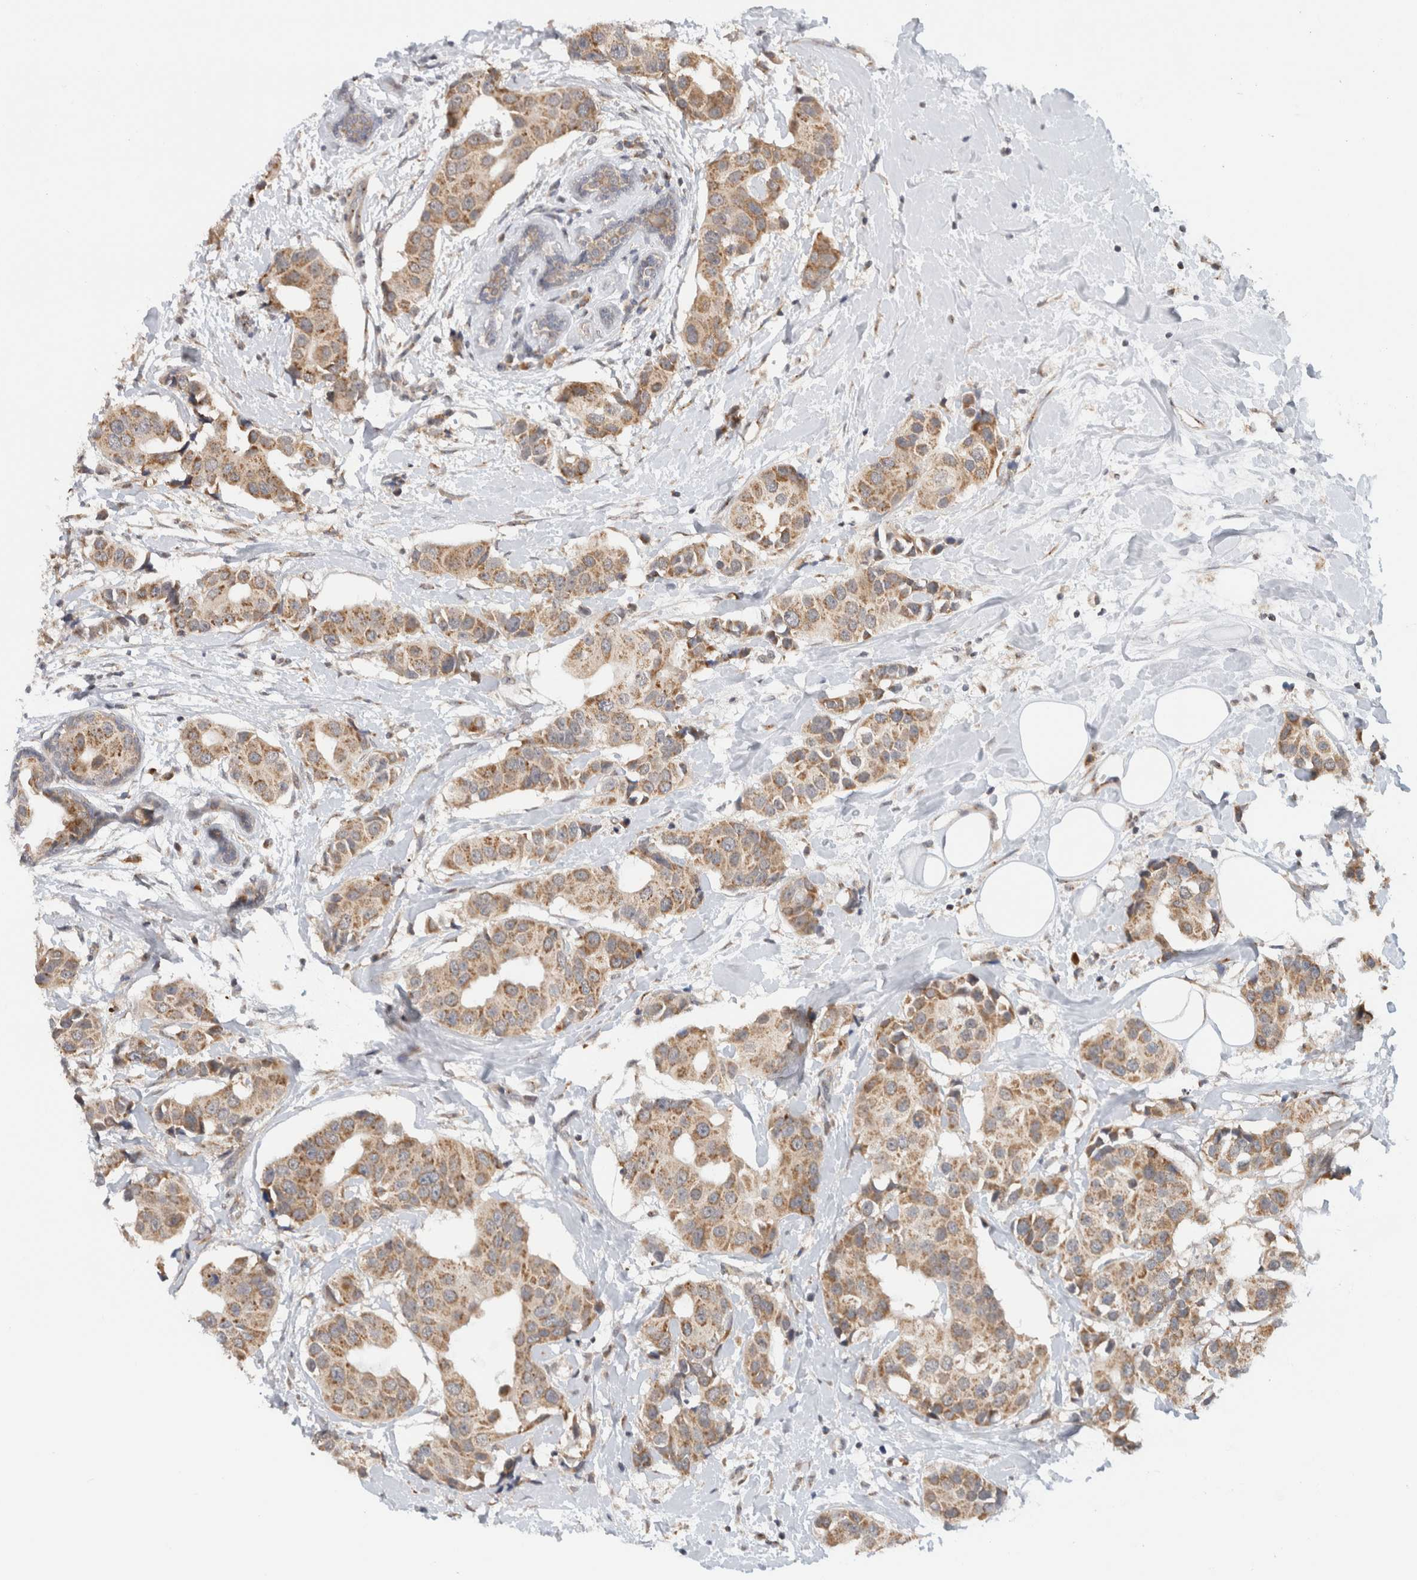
{"staining": {"intensity": "moderate", "quantity": ">75%", "location": "cytoplasmic/membranous"}, "tissue": "breast cancer", "cell_type": "Tumor cells", "image_type": "cancer", "snomed": [{"axis": "morphology", "description": "Normal tissue, NOS"}, {"axis": "morphology", "description": "Duct carcinoma"}, {"axis": "topography", "description": "Breast"}], "caption": "Breast cancer was stained to show a protein in brown. There is medium levels of moderate cytoplasmic/membranous expression in about >75% of tumor cells.", "gene": "CMC2", "patient": {"sex": "female", "age": 39}}